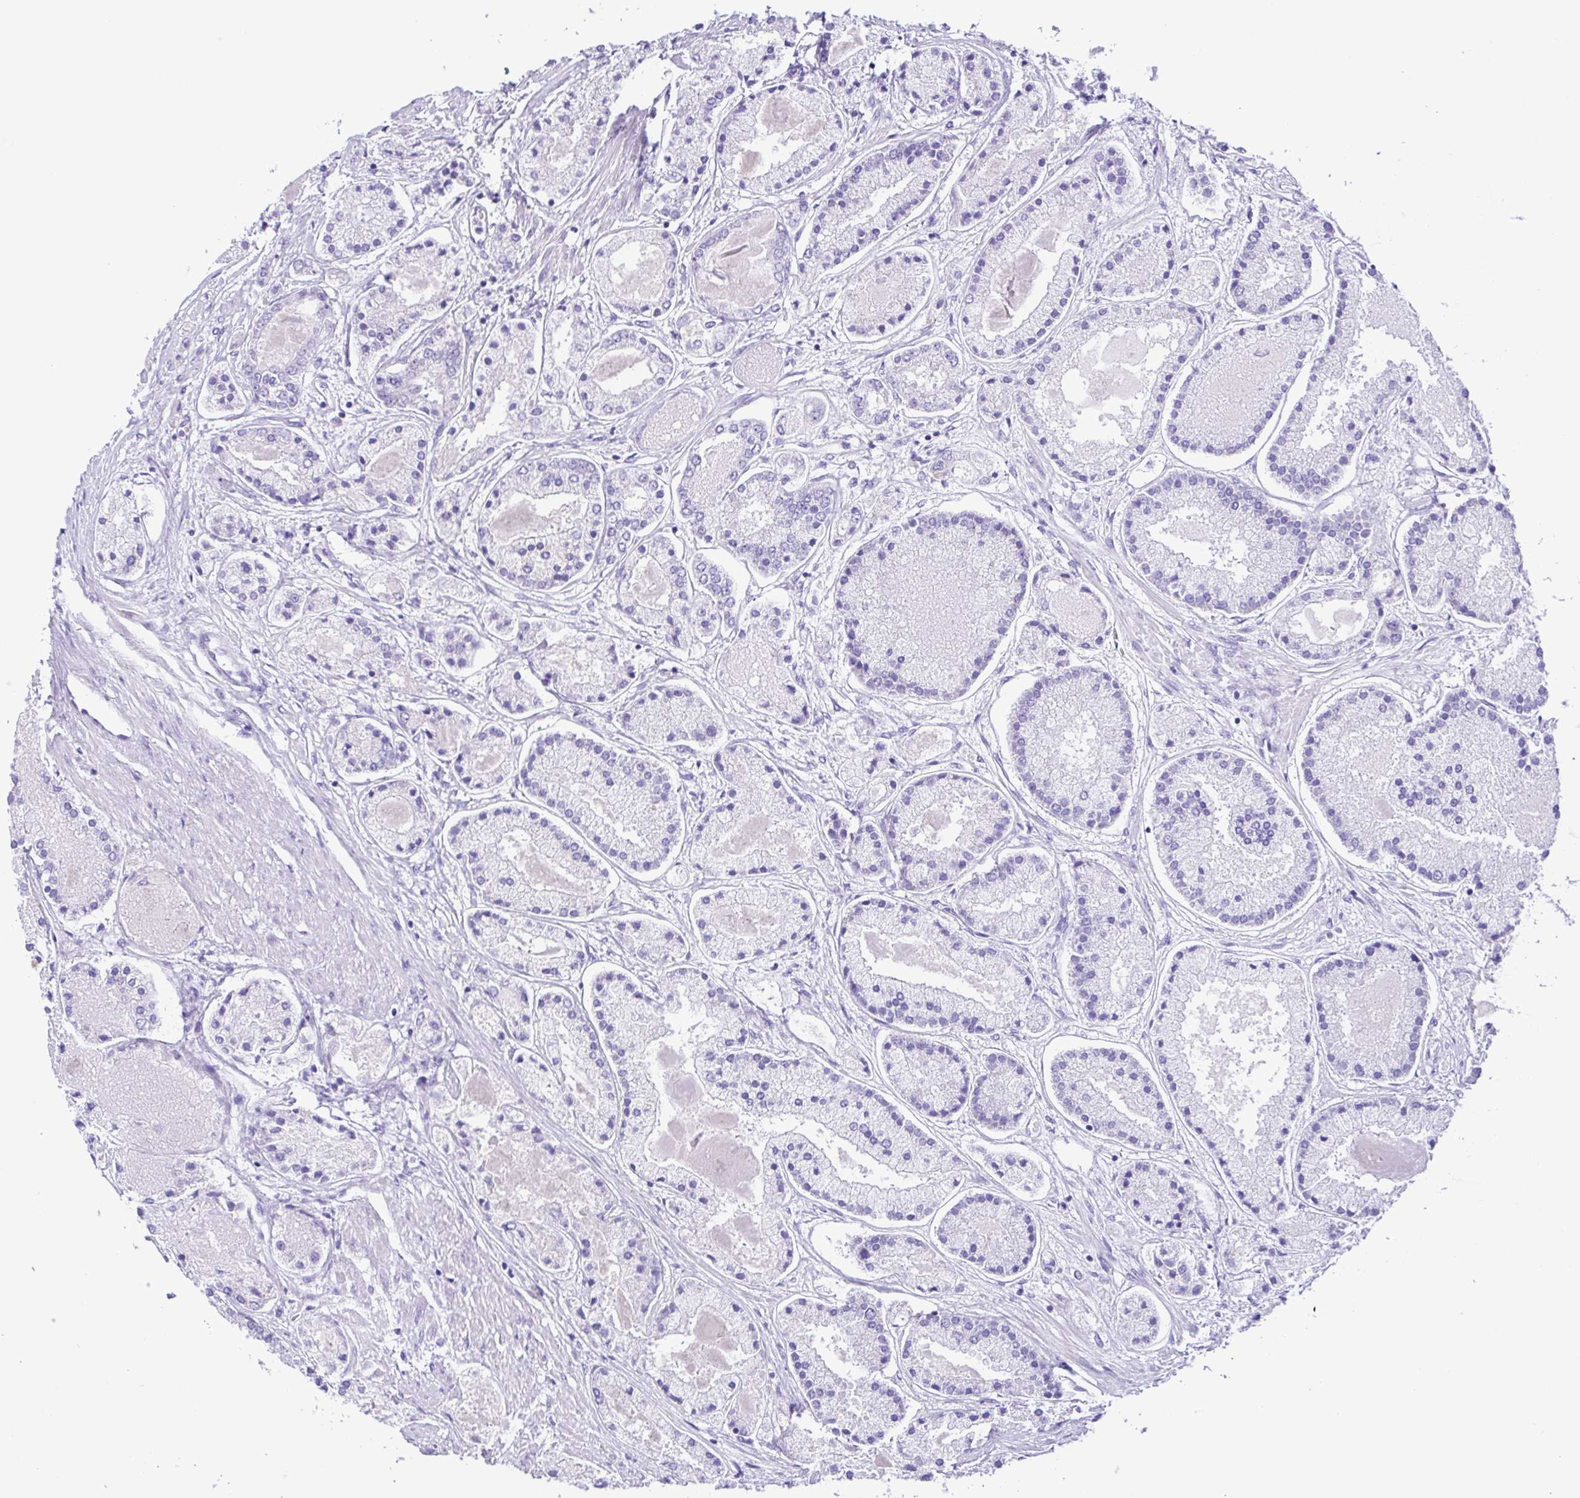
{"staining": {"intensity": "negative", "quantity": "none", "location": "none"}, "tissue": "prostate cancer", "cell_type": "Tumor cells", "image_type": "cancer", "snomed": [{"axis": "morphology", "description": "Adenocarcinoma, High grade"}, {"axis": "topography", "description": "Prostate"}], "caption": "This is an immunohistochemistry (IHC) micrograph of human prostate adenocarcinoma (high-grade). There is no expression in tumor cells.", "gene": "CD72", "patient": {"sex": "male", "age": 67}}